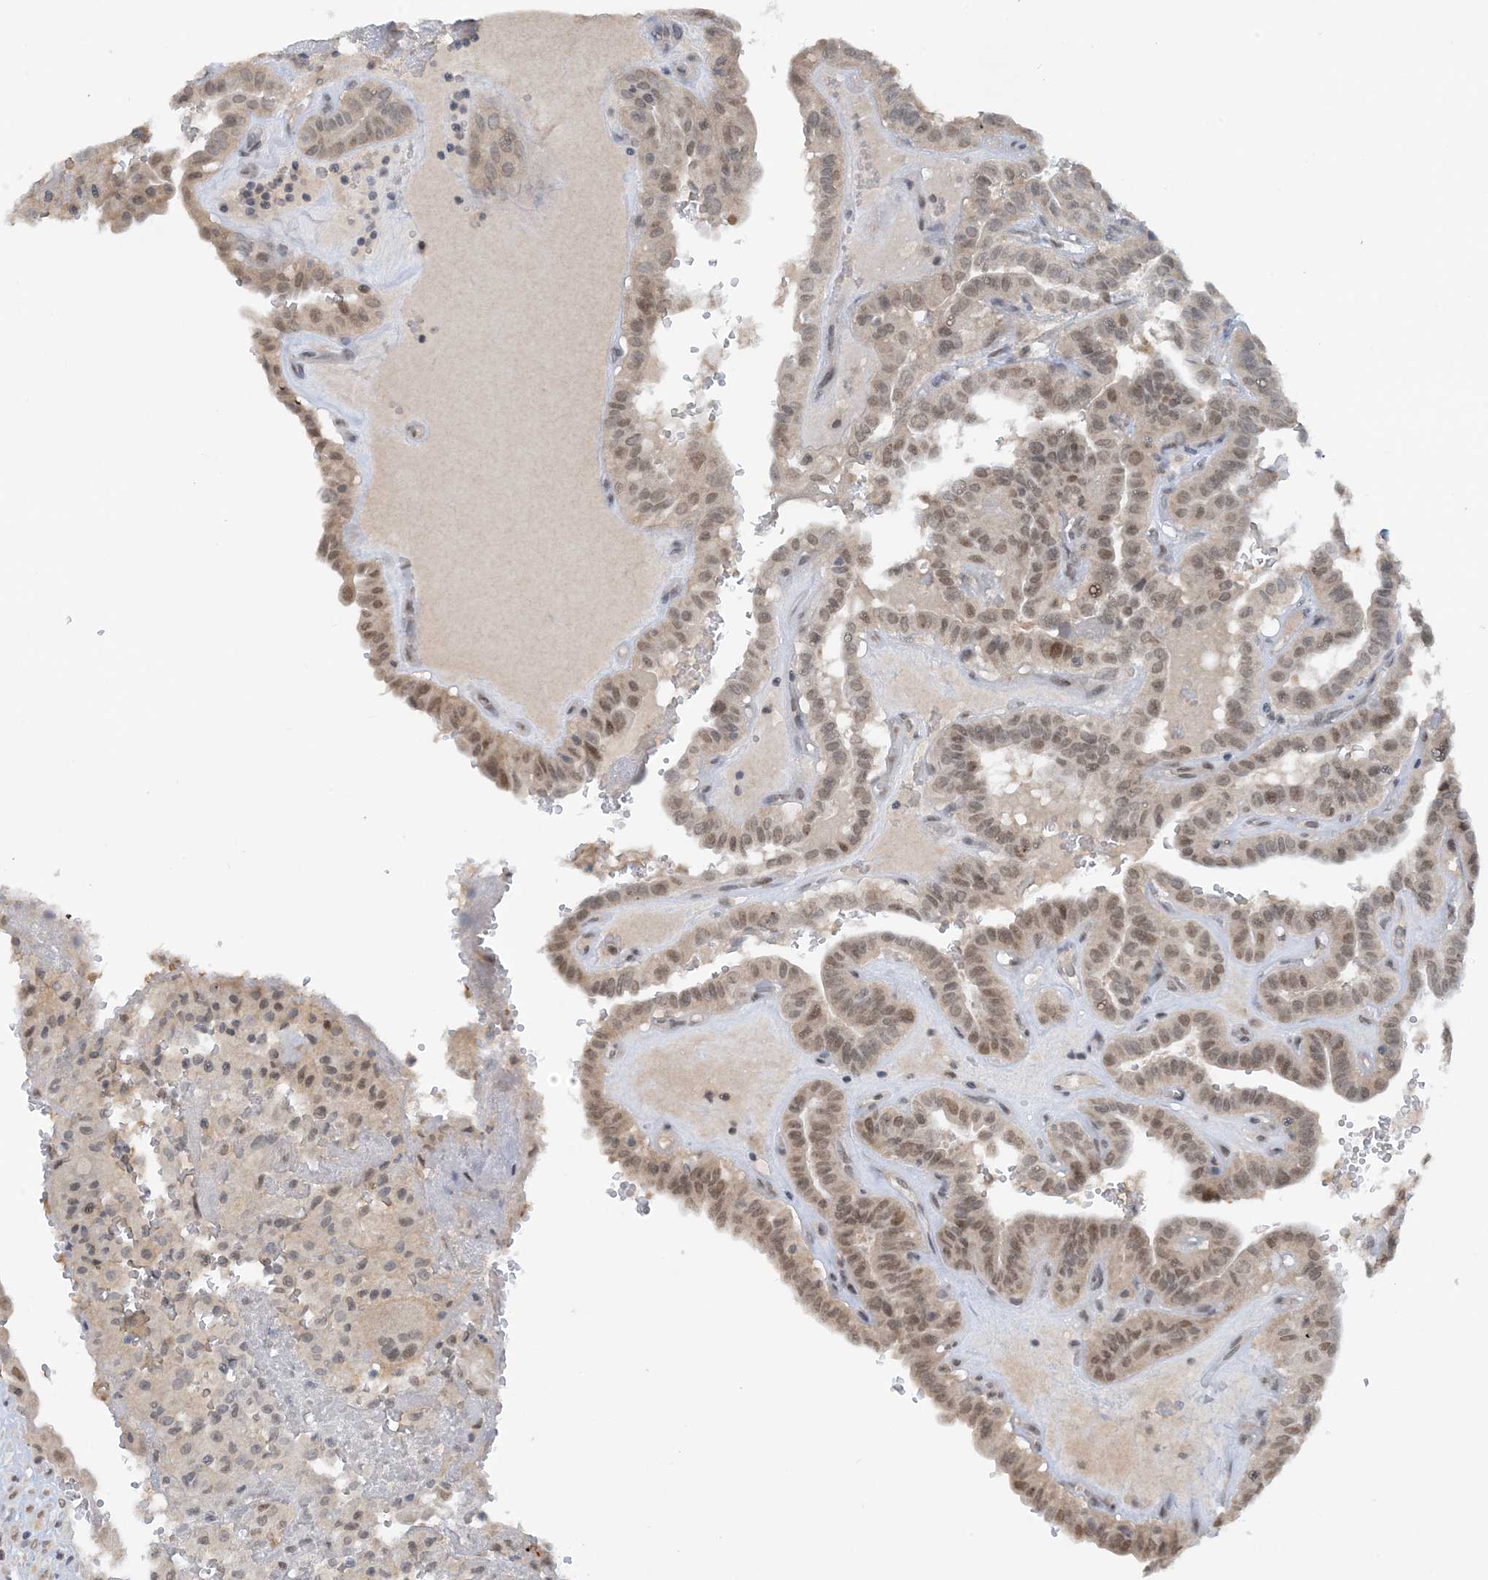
{"staining": {"intensity": "moderate", "quantity": ">75%", "location": "nuclear"}, "tissue": "thyroid cancer", "cell_type": "Tumor cells", "image_type": "cancer", "snomed": [{"axis": "morphology", "description": "Papillary adenocarcinoma, NOS"}, {"axis": "topography", "description": "Thyroid gland"}], "caption": "This histopathology image demonstrates immunohistochemistry staining of human papillary adenocarcinoma (thyroid), with medium moderate nuclear positivity in about >75% of tumor cells.", "gene": "ACYP2", "patient": {"sex": "male", "age": 77}}